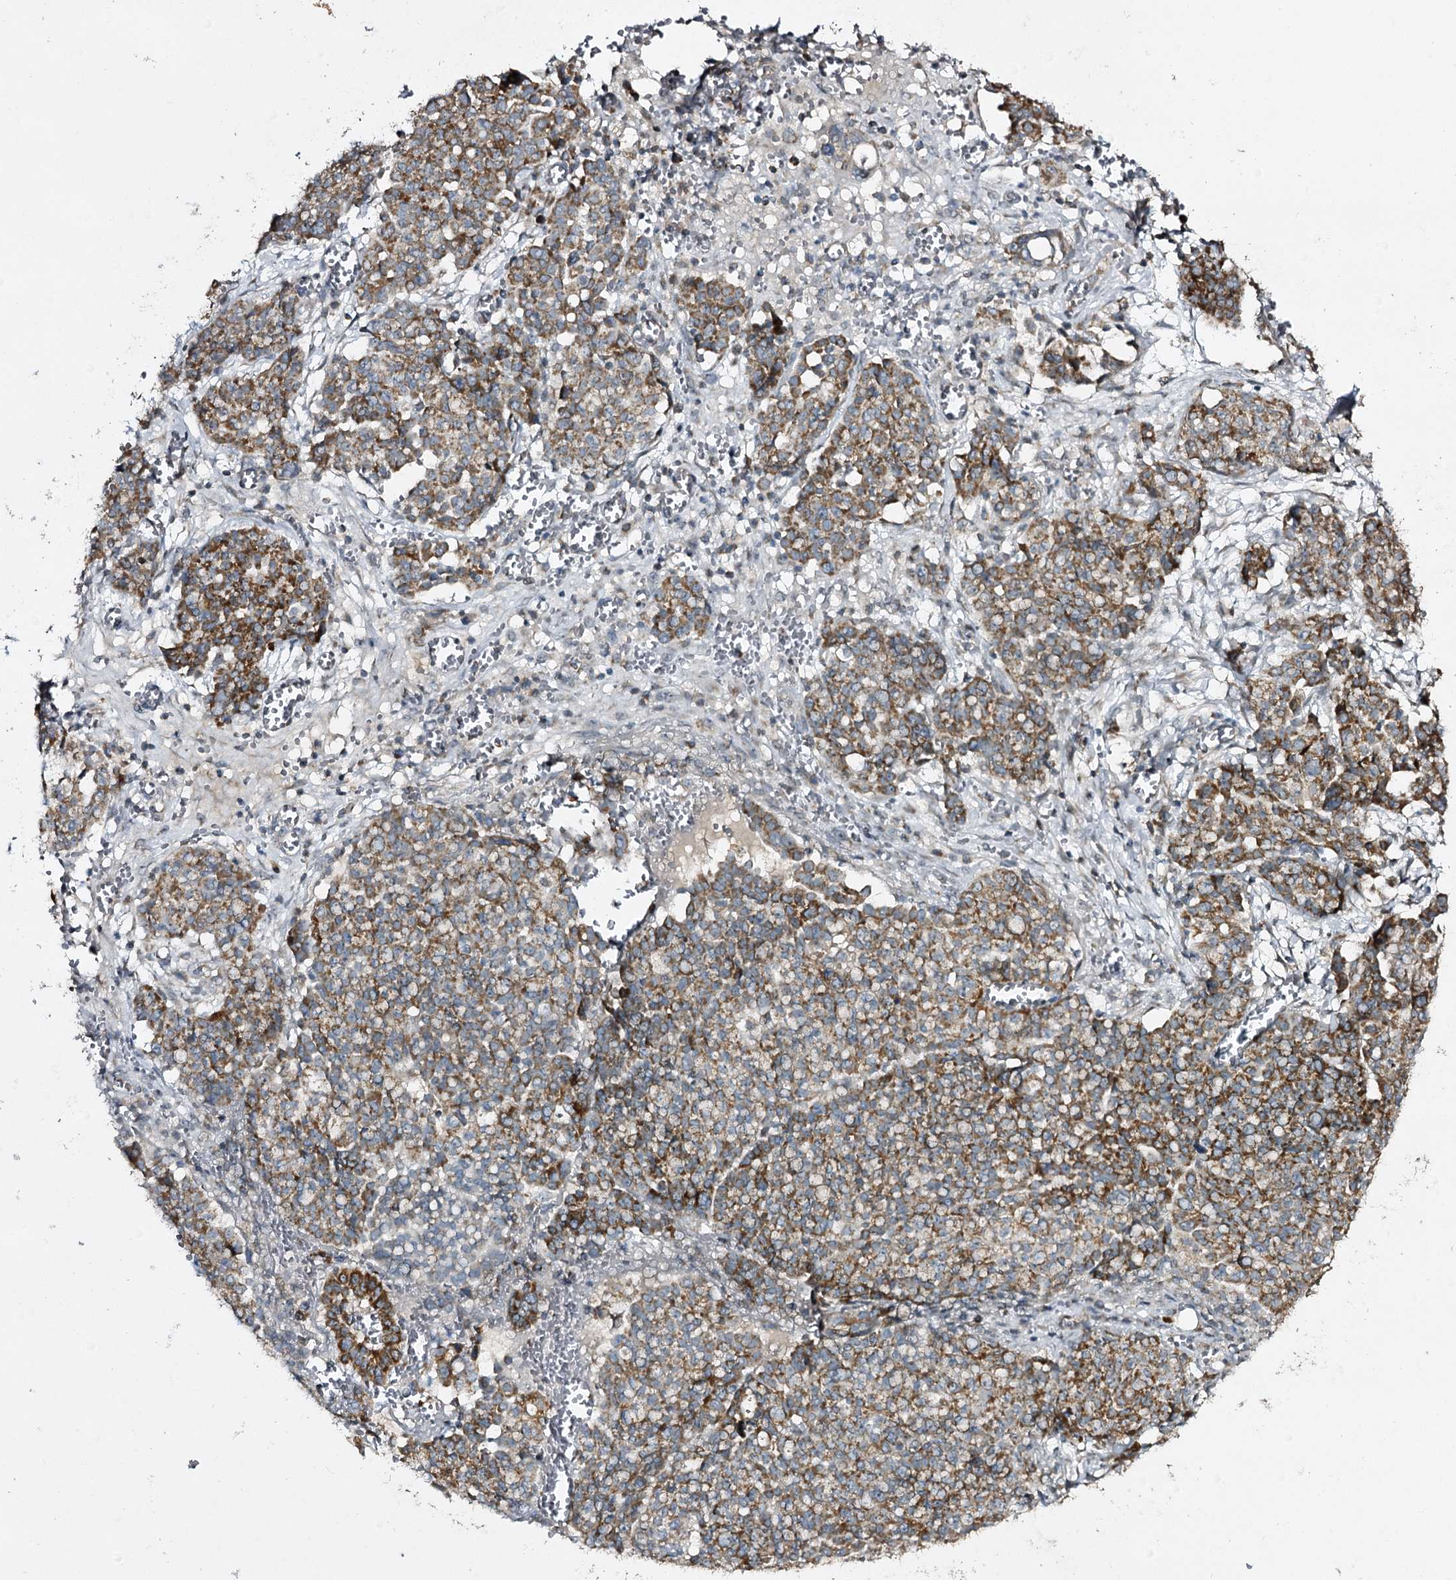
{"staining": {"intensity": "moderate", "quantity": ">75%", "location": "cytoplasmic/membranous"}, "tissue": "ovarian cancer", "cell_type": "Tumor cells", "image_type": "cancer", "snomed": [{"axis": "morphology", "description": "Cystadenocarcinoma, serous, NOS"}, {"axis": "topography", "description": "Soft tissue"}, {"axis": "topography", "description": "Ovary"}], "caption": "Protein analysis of ovarian cancer tissue demonstrates moderate cytoplasmic/membranous expression in approximately >75% of tumor cells. (DAB IHC, brown staining for protein, blue staining for nuclei).", "gene": "CBR4", "patient": {"sex": "female", "age": 57}}